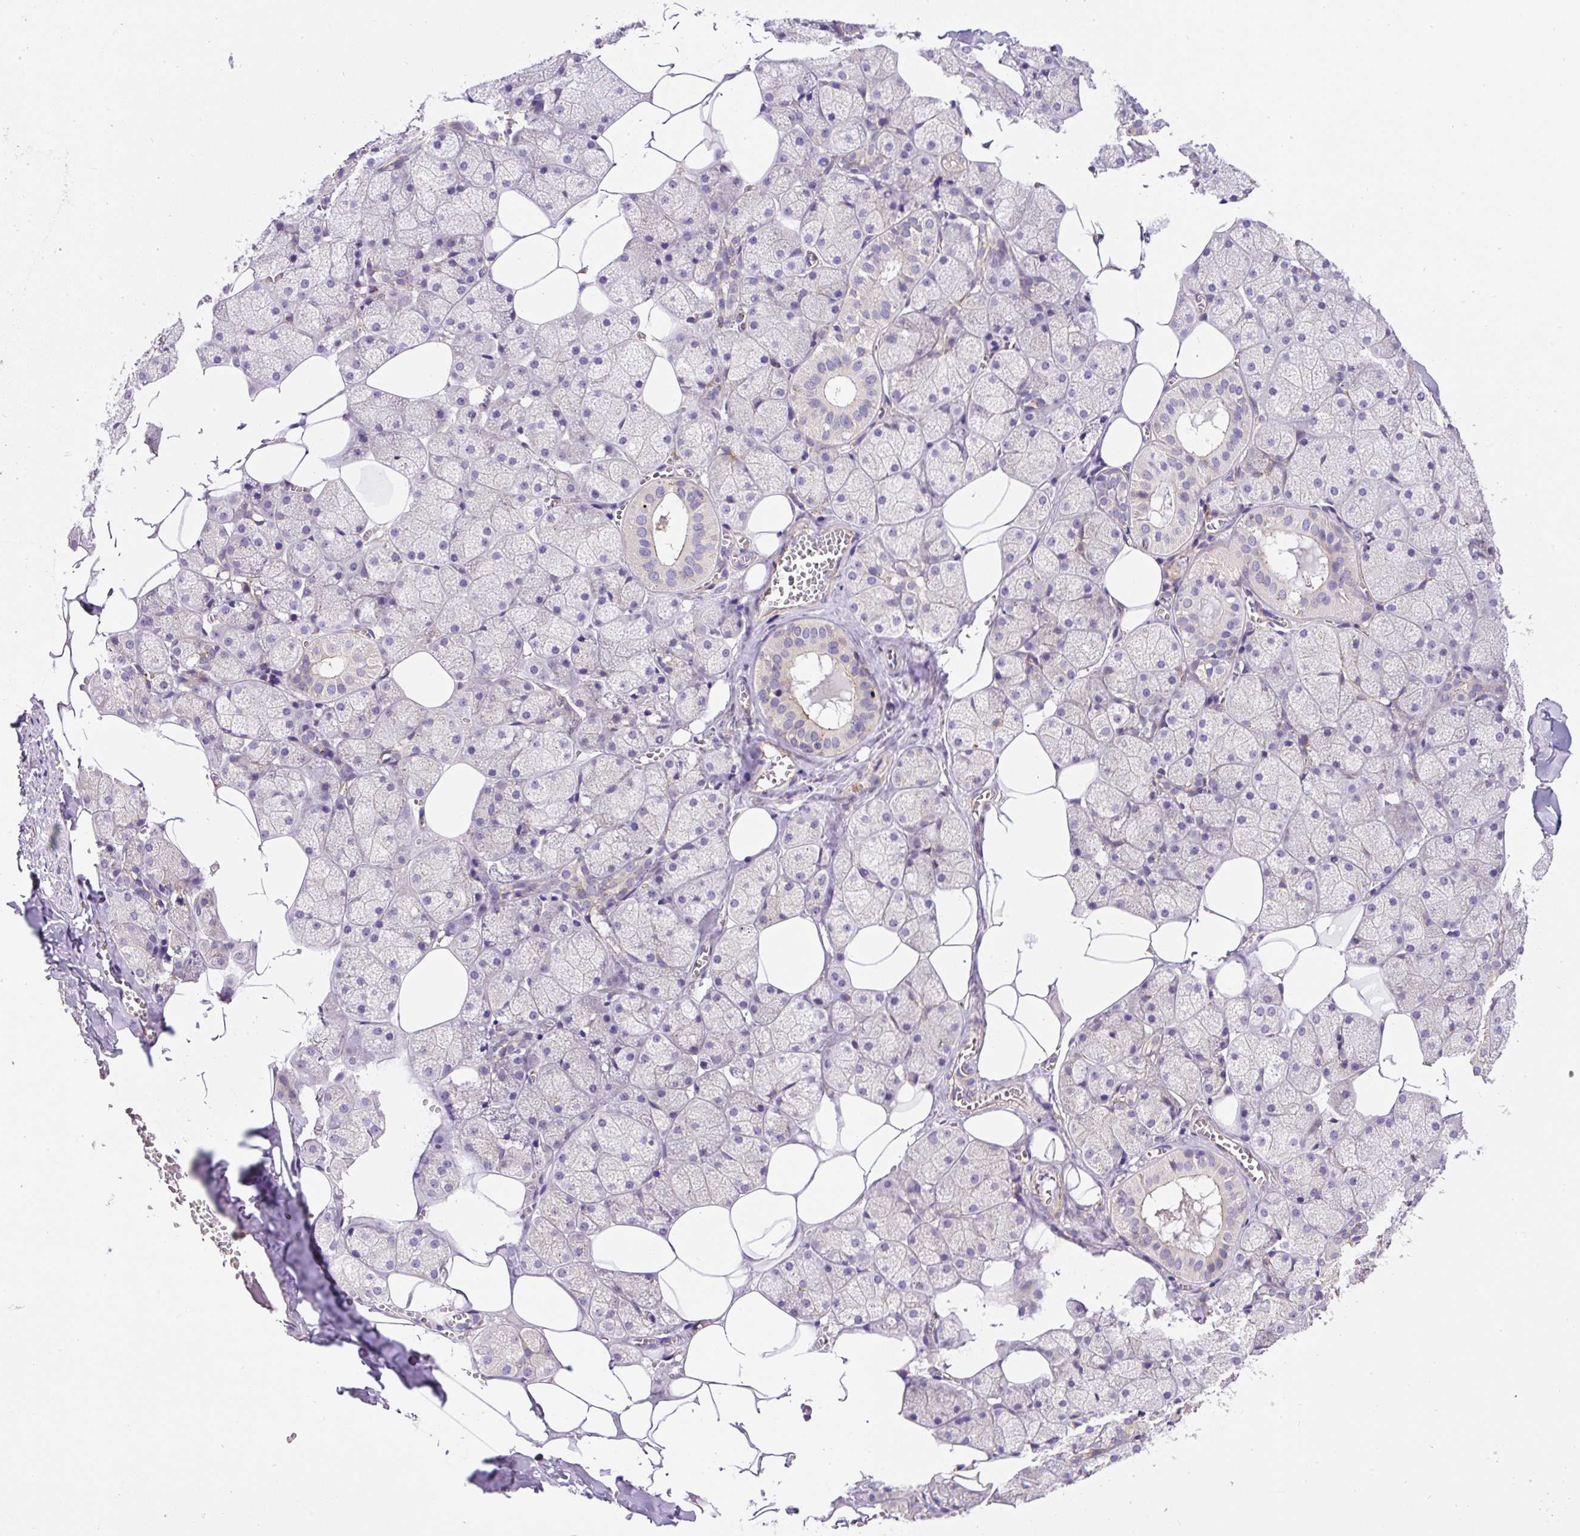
{"staining": {"intensity": "weak", "quantity": "25%-75%", "location": "cytoplasmic/membranous"}, "tissue": "salivary gland", "cell_type": "Glandular cells", "image_type": "normal", "snomed": [{"axis": "morphology", "description": "Normal tissue, NOS"}, {"axis": "topography", "description": "Salivary gland"}, {"axis": "topography", "description": "Peripheral nerve tissue"}], "caption": "Protein positivity by immunohistochemistry (IHC) exhibits weak cytoplasmic/membranous positivity in approximately 25%-75% of glandular cells in benign salivary gland.", "gene": "RNF170", "patient": {"sex": "male", "age": 38}}